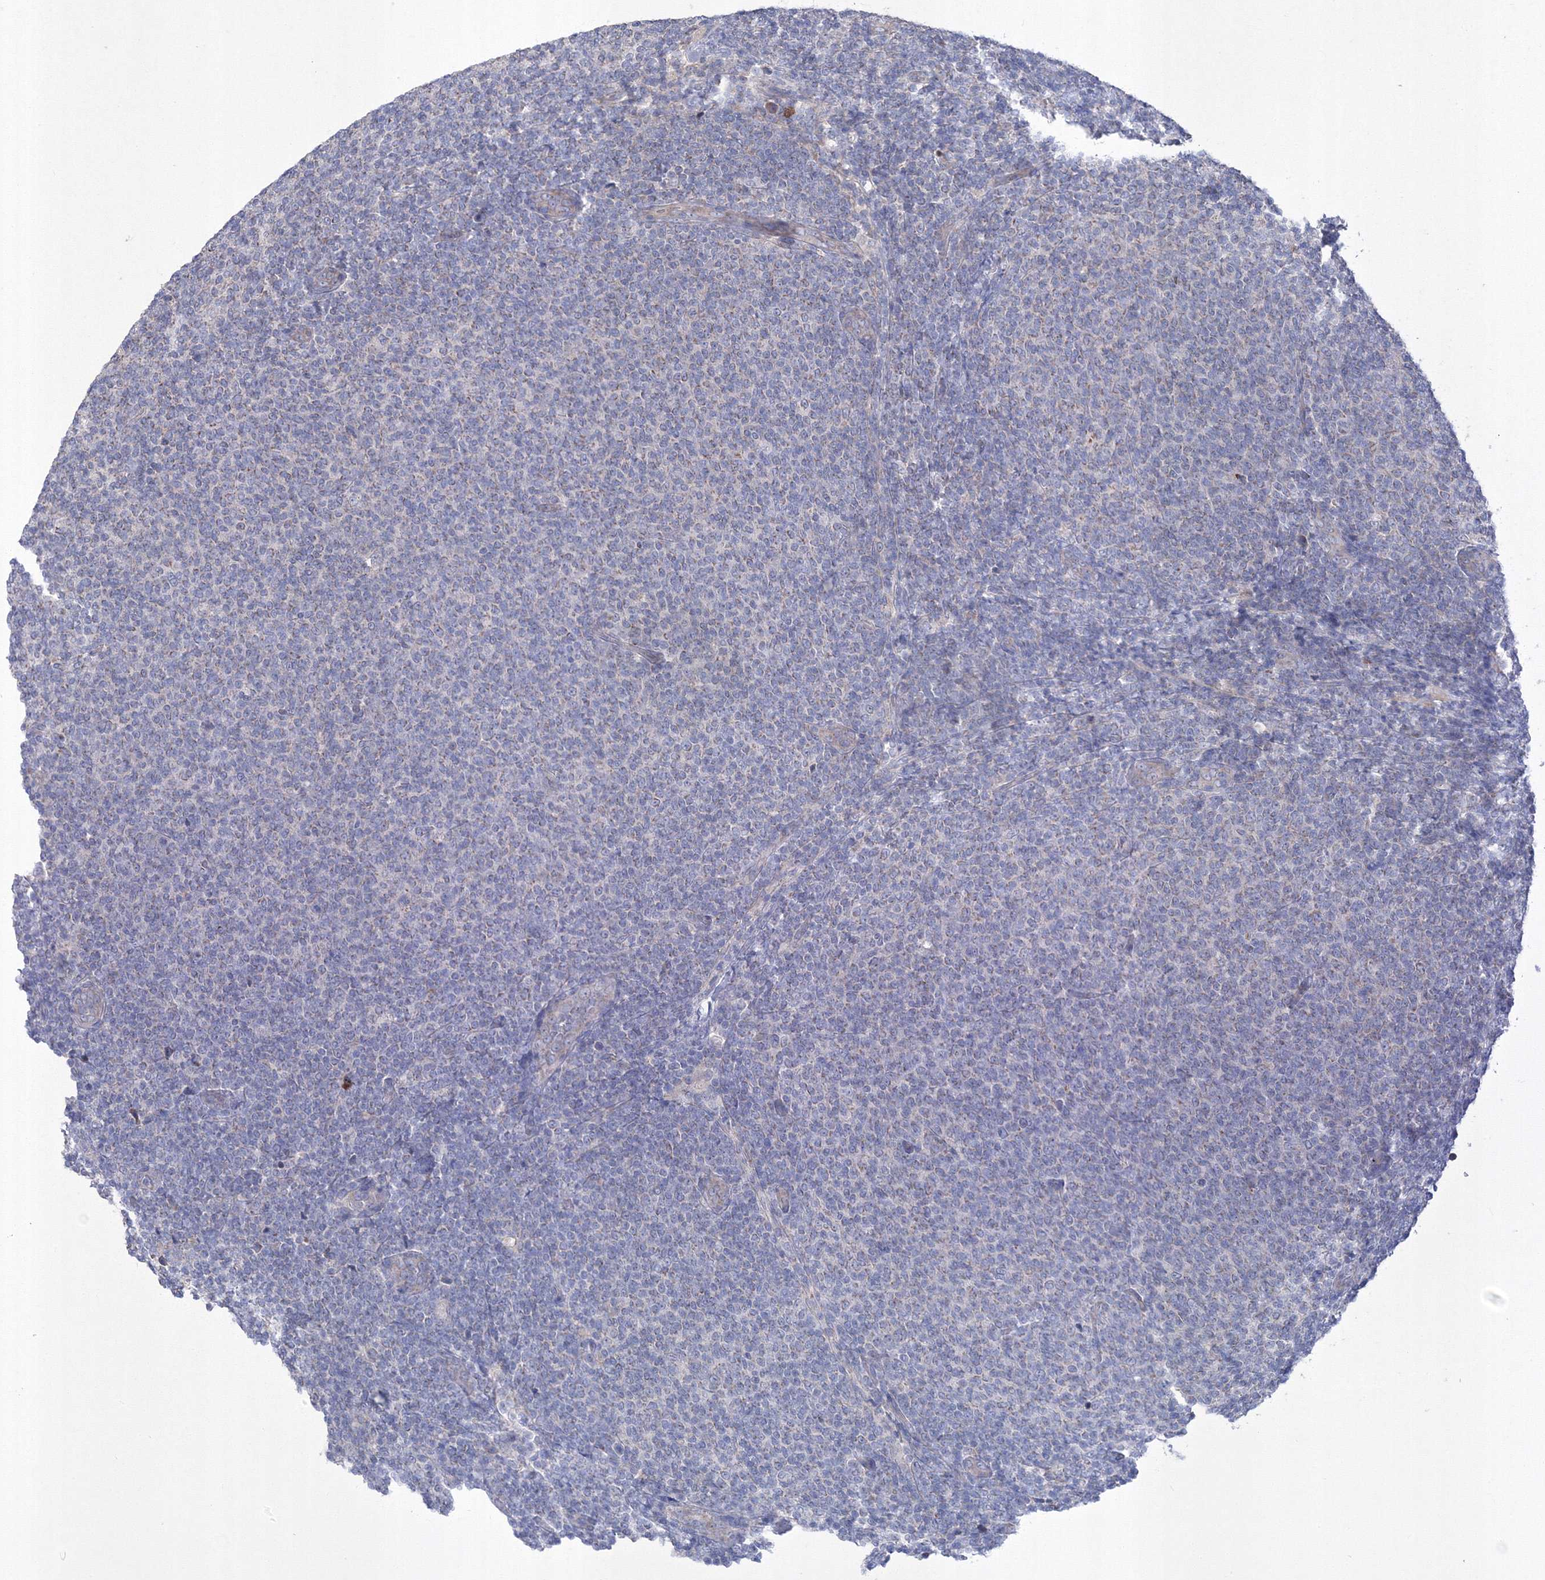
{"staining": {"intensity": "negative", "quantity": "none", "location": "none"}, "tissue": "lymphoma", "cell_type": "Tumor cells", "image_type": "cancer", "snomed": [{"axis": "morphology", "description": "Malignant lymphoma, non-Hodgkin's type, Low grade"}, {"axis": "topography", "description": "Lymph node"}], "caption": "Tumor cells are negative for protein expression in human low-grade malignant lymphoma, non-Hodgkin's type.", "gene": "MTRF1L", "patient": {"sex": "male", "age": 66}}